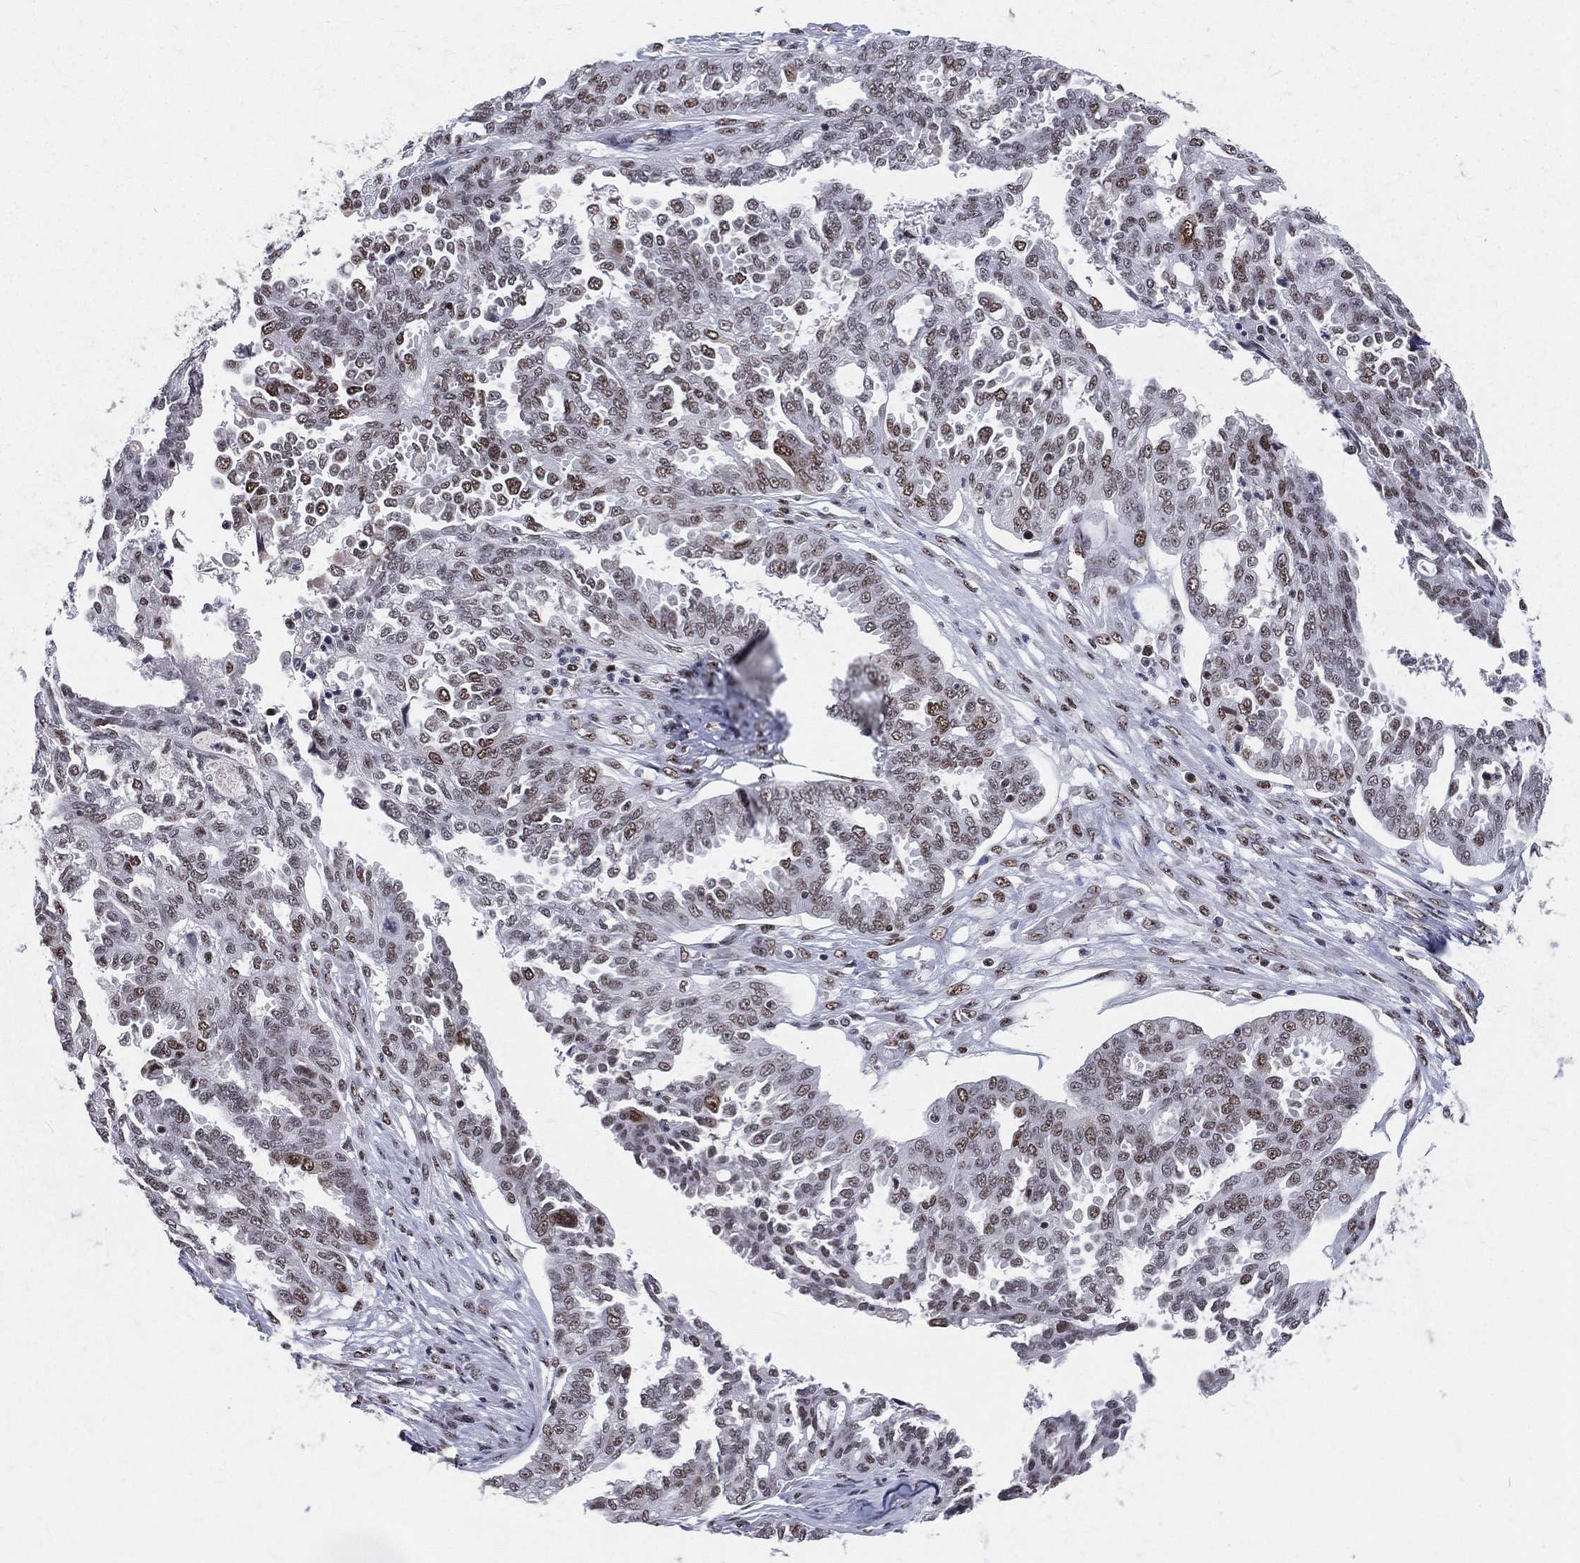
{"staining": {"intensity": "moderate", "quantity": "25%-75%", "location": "nuclear"}, "tissue": "ovarian cancer", "cell_type": "Tumor cells", "image_type": "cancer", "snomed": [{"axis": "morphology", "description": "Cystadenocarcinoma, serous, NOS"}, {"axis": "topography", "description": "Ovary"}], "caption": "A photomicrograph of human ovarian serous cystadenocarcinoma stained for a protein demonstrates moderate nuclear brown staining in tumor cells.", "gene": "CDK7", "patient": {"sex": "female", "age": 67}}